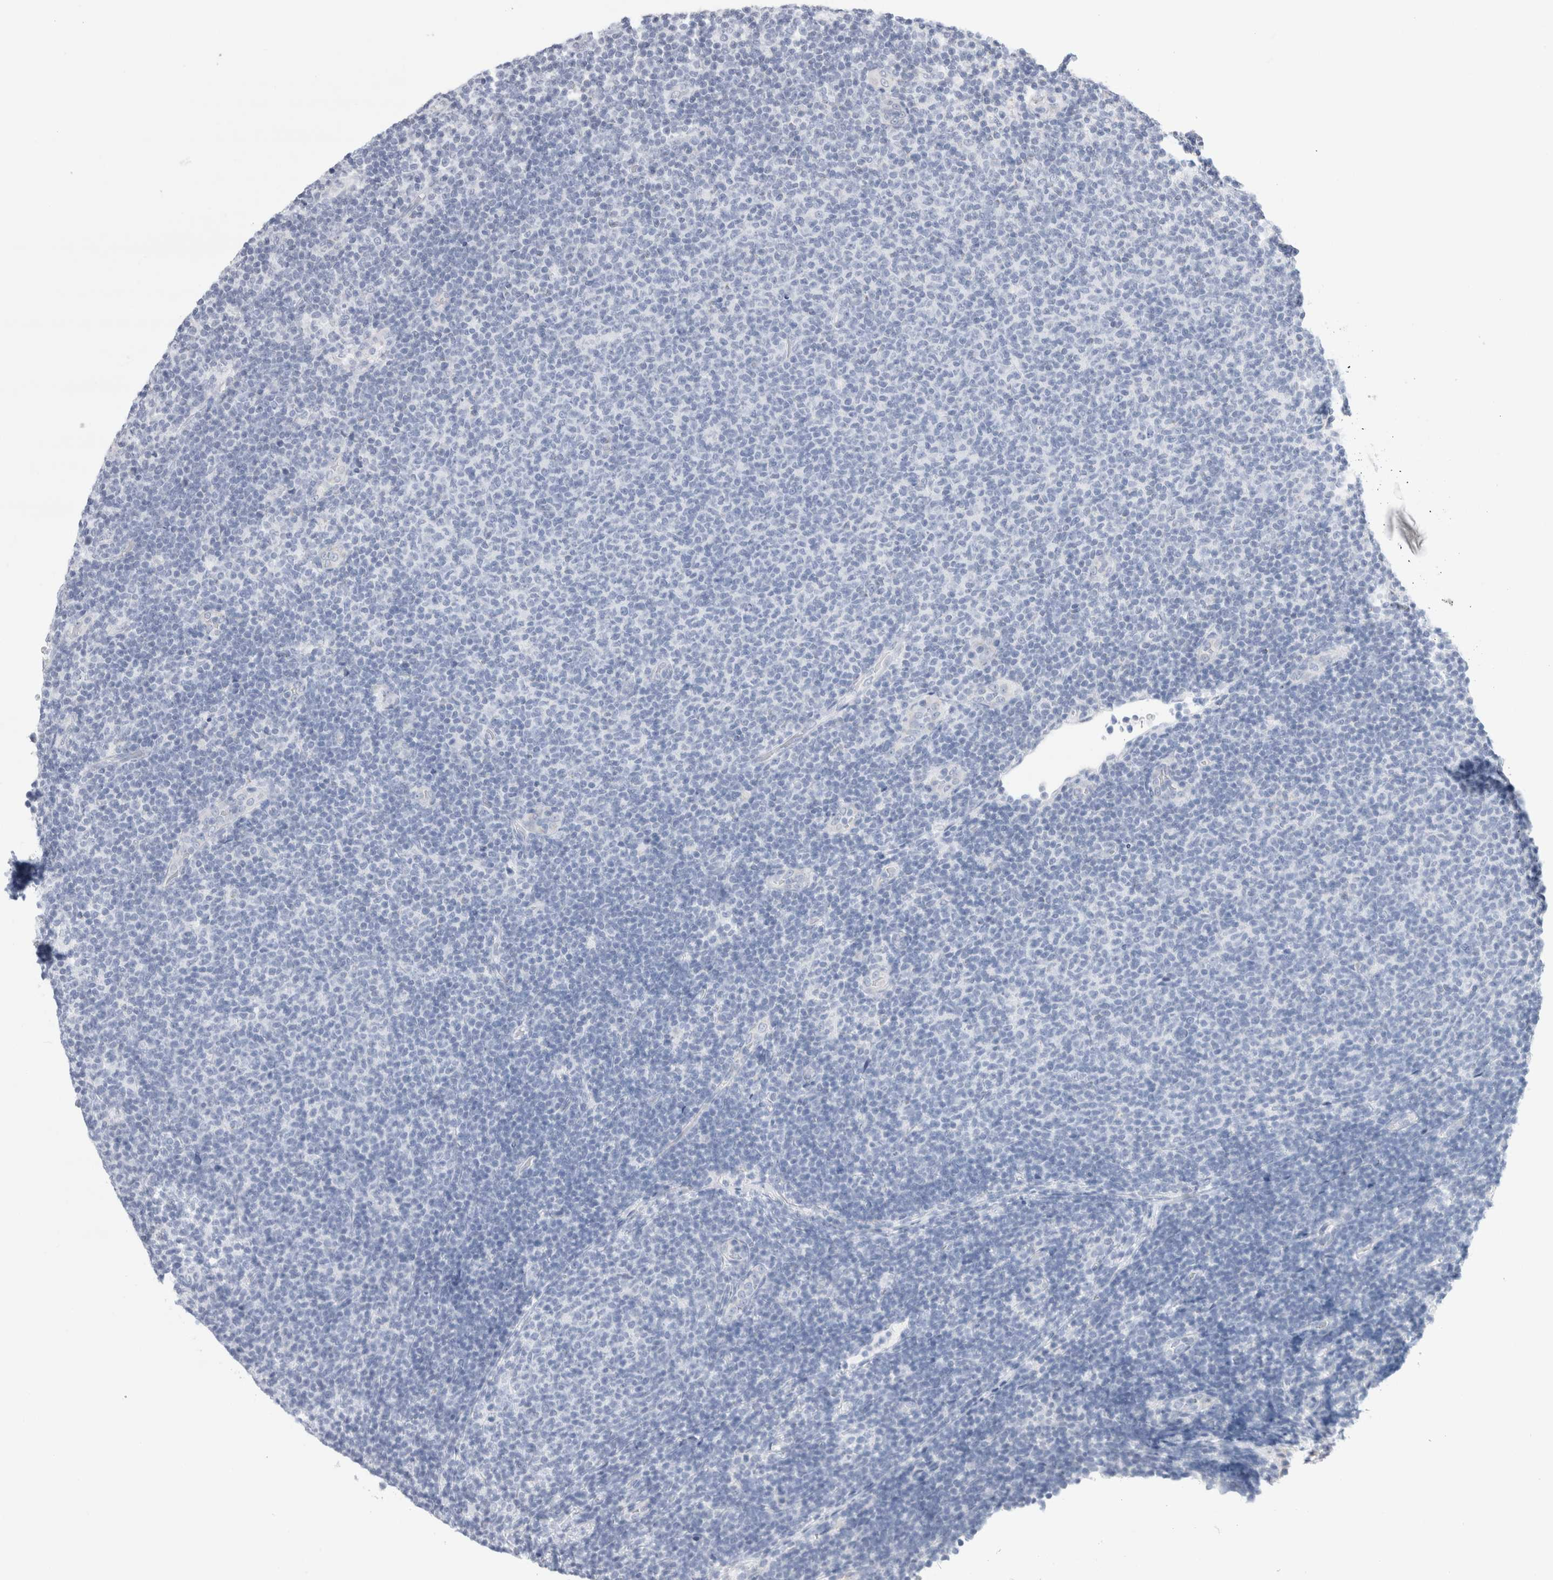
{"staining": {"intensity": "negative", "quantity": "none", "location": "none"}, "tissue": "lymphoma", "cell_type": "Tumor cells", "image_type": "cancer", "snomed": [{"axis": "morphology", "description": "Malignant lymphoma, non-Hodgkin's type, Low grade"}, {"axis": "topography", "description": "Lymph node"}], "caption": "Immunohistochemical staining of human malignant lymphoma, non-Hodgkin's type (low-grade) displays no significant staining in tumor cells.", "gene": "ECHDC2", "patient": {"sex": "male", "age": 66}}